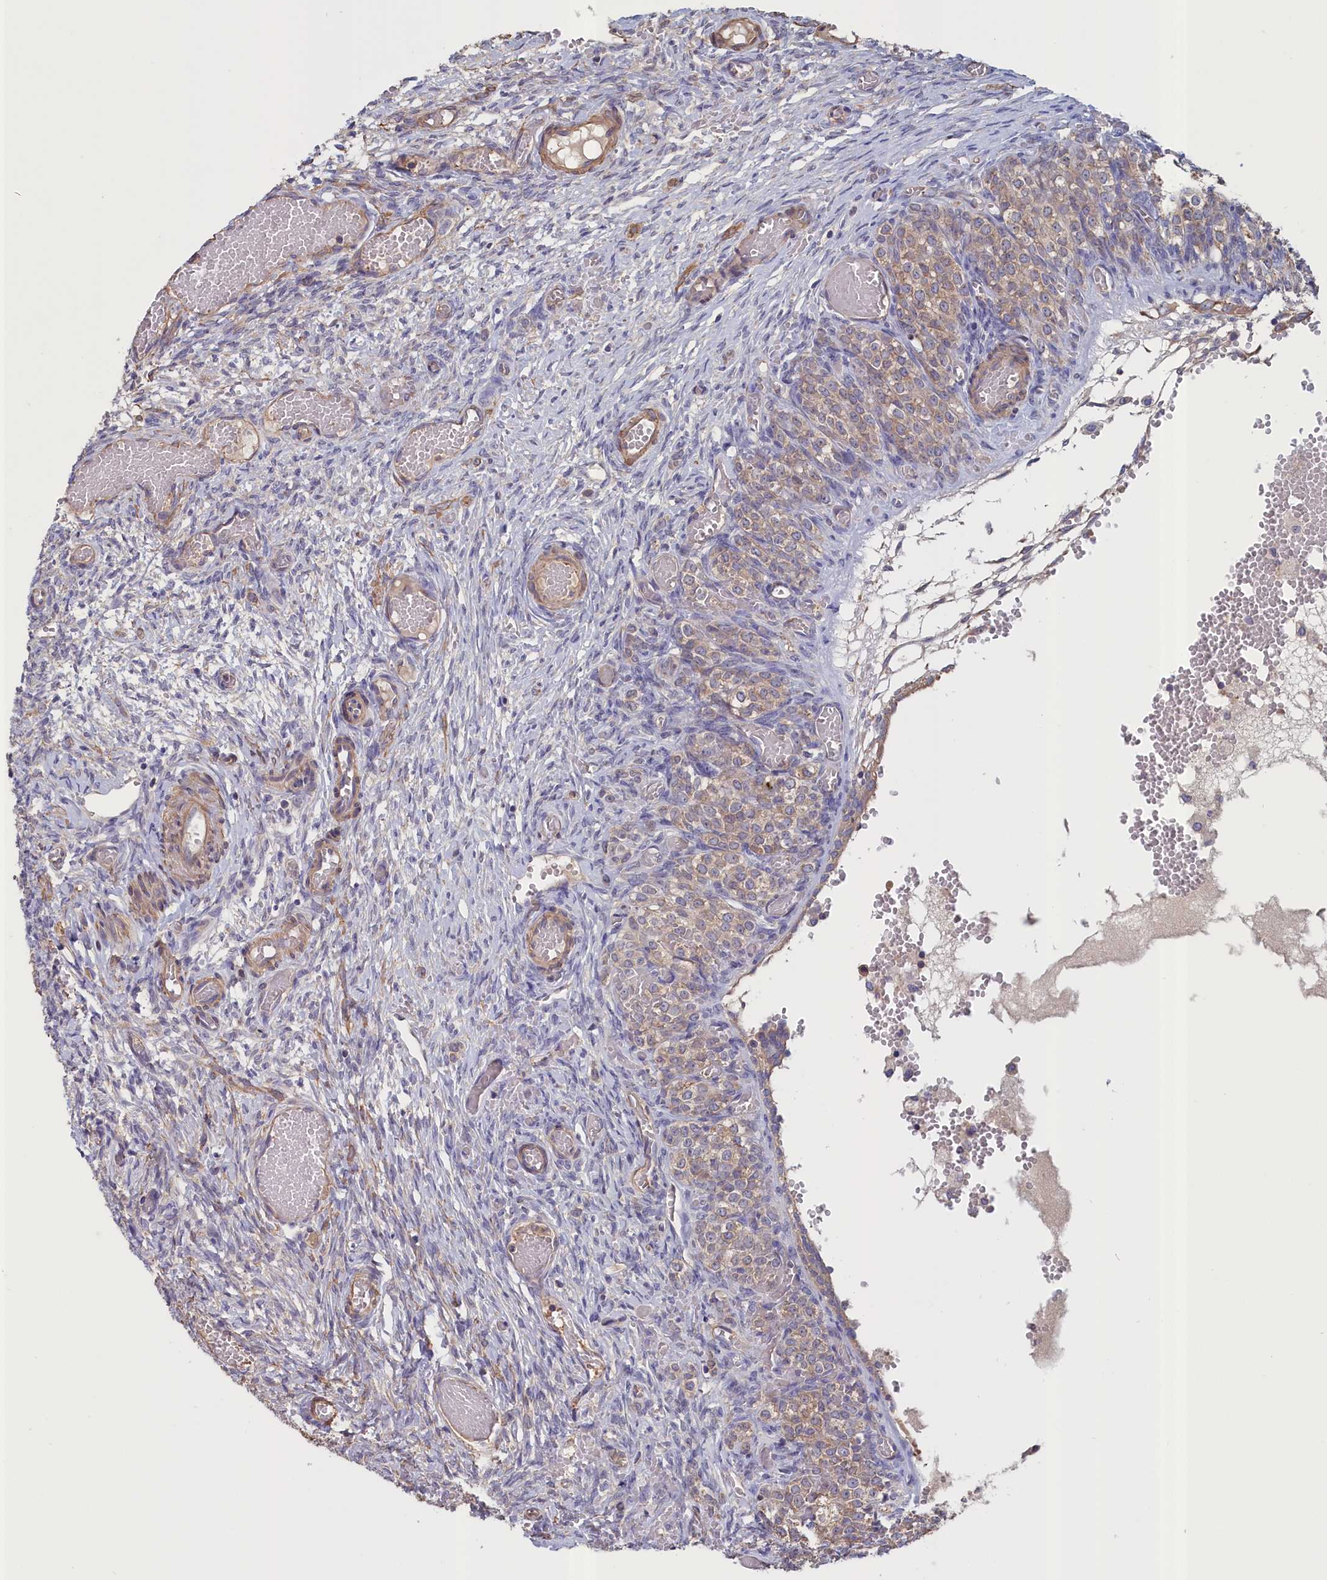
{"staining": {"intensity": "moderate", "quantity": "<25%", "location": "cytoplasmic/membranous"}, "tissue": "ovary", "cell_type": "Follicle cells", "image_type": "normal", "snomed": [{"axis": "morphology", "description": "Adenocarcinoma, NOS"}, {"axis": "topography", "description": "Endometrium"}], "caption": "Ovary stained with DAB immunohistochemistry (IHC) reveals low levels of moderate cytoplasmic/membranous positivity in about <25% of follicle cells. (DAB (3,3'-diaminobenzidine) IHC with brightfield microscopy, high magnification).", "gene": "ANKRD2", "patient": {"sex": "female", "age": 32}}